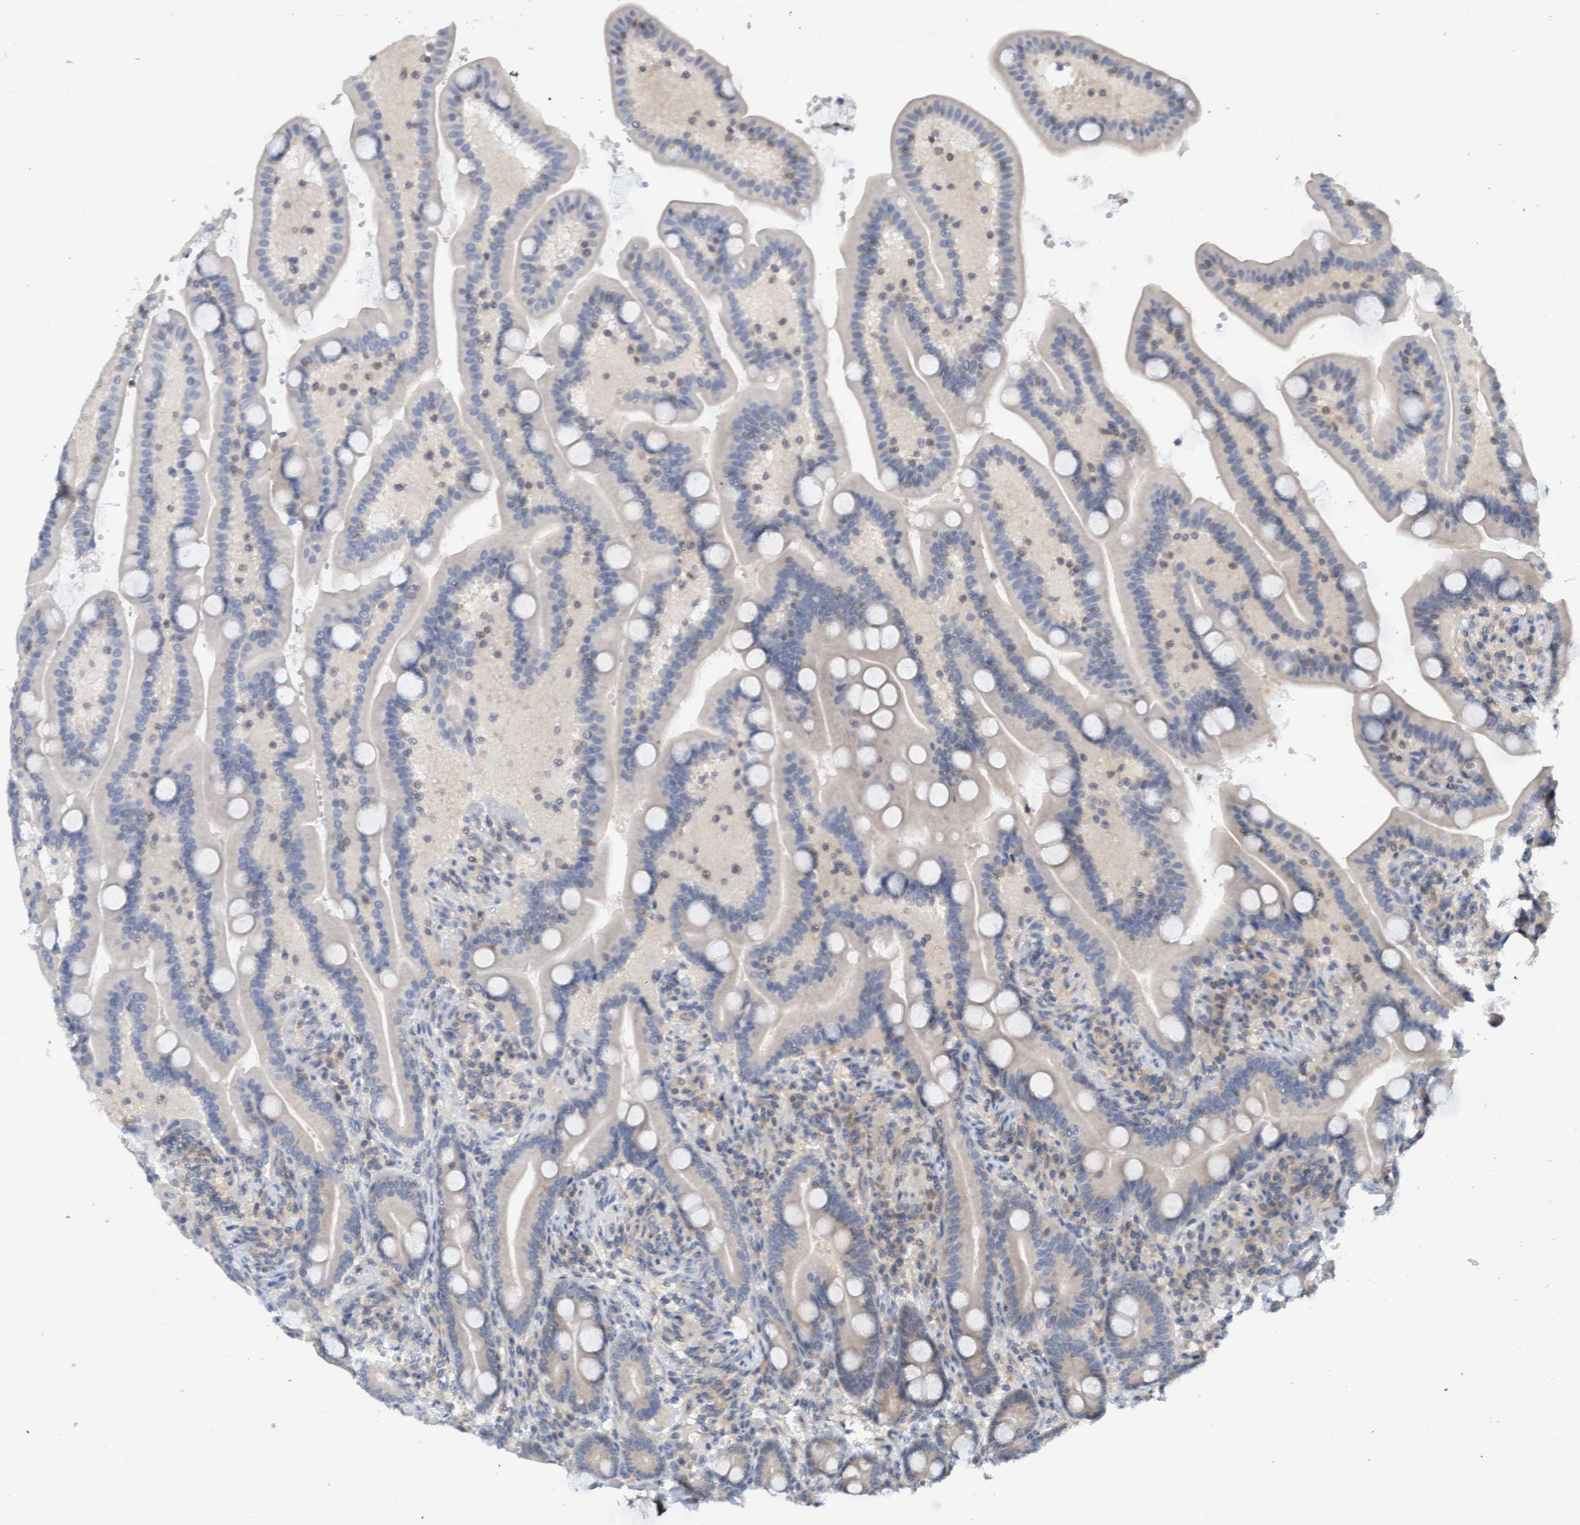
{"staining": {"intensity": "weak", "quantity": "25%-75%", "location": "cytoplasmic/membranous"}, "tissue": "duodenum", "cell_type": "Glandular cells", "image_type": "normal", "snomed": [{"axis": "morphology", "description": "Normal tissue, NOS"}, {"axis": "topography", "description": "Duodenum"}], "caption": "Protein staining of benign duodenum reveals weak cytoplasmic/membranous staining in about 25%-75% of glandular cells. The staining was performed using DAB (3,3'-diaminobenzidine), with brown indicating positive protein expression. Nuclei are stained blue with hematoxylin.", "gene": "AMZ2", "patient": {"sex": "male", "age": 54}}